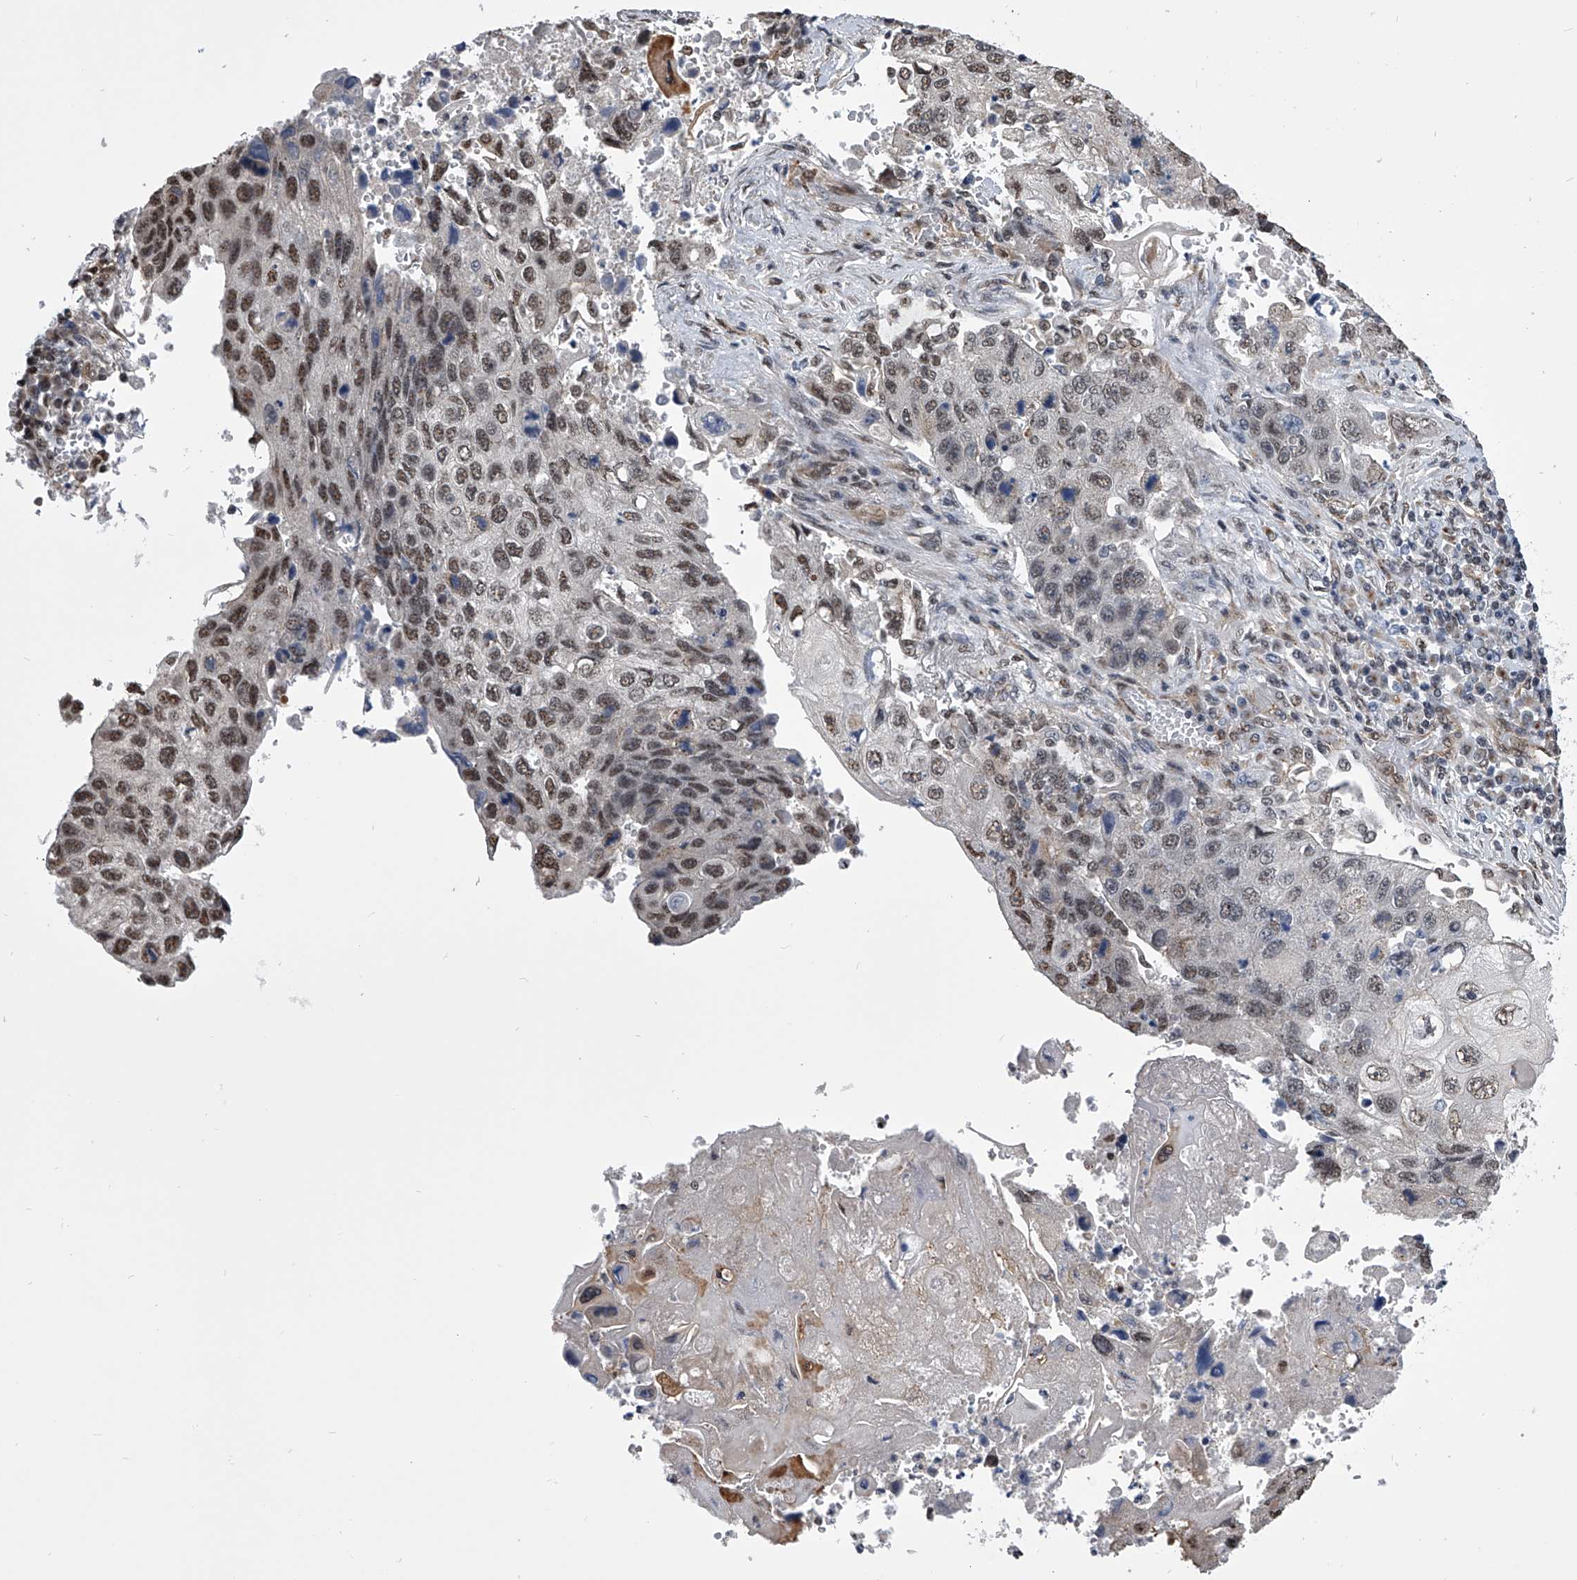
{"staining": {"intensity": "moderate", "quantity": ">75%", "location": "nuclear"}, "tissue": "lung cancer", "cell_type": "Tumor cells", "image_type": "cancer", "snomed": [{"axis": "morphology", "description": "Squamous cell carcinoma, NOS"}, {"axis": "topography", "description": "Lung"}], "caption": "Moderate nuclear positivity is present in approximately >75% of tumor cells in lung squamous cell carcinoma.", "gene": "ZNF76", "patient": {"sex": "male", "age": 61}}